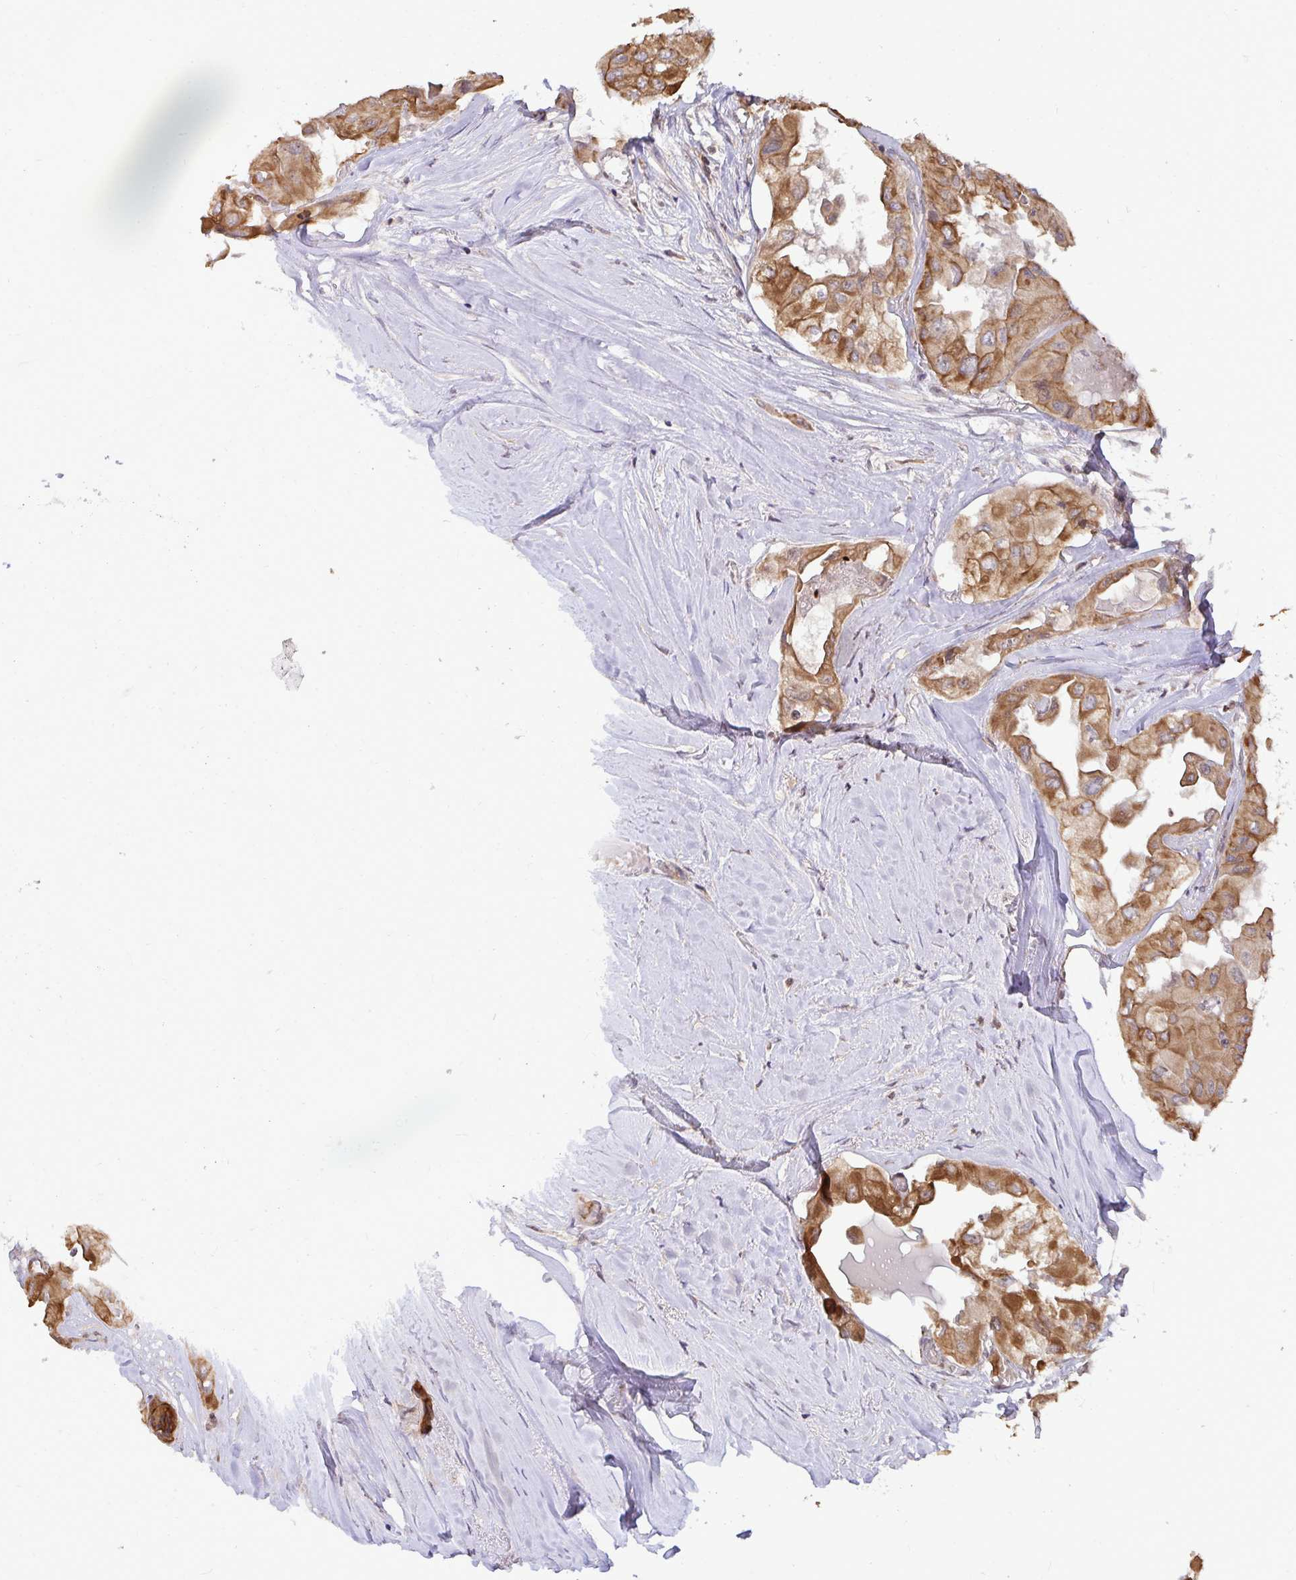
{"staining": {"intensity": "moderate", "quantity": ">75%", "location": "cytoplasmic/membranous"}, "tissue": "thyroid cancer", "cell_type": "Tumor cells", "image_type": "cancer", "snomed": [{"axis": "morphology", "description": "Normal tissue, NOS"}, {"axis": "morphology", "description": "Papillary adenocarcinoma, NOS"}, {"axis": "topography", "description": "Thyroid gland"}], "caption": "This is a micrograph of immunohistochemistry (IHC) staining of thyroid cancer, which shows moderate positivity in the cytoplasmic/membranous of tumor cells.", "gene": "TRIM44", "patient": {"sex": "female", "age": 59}}